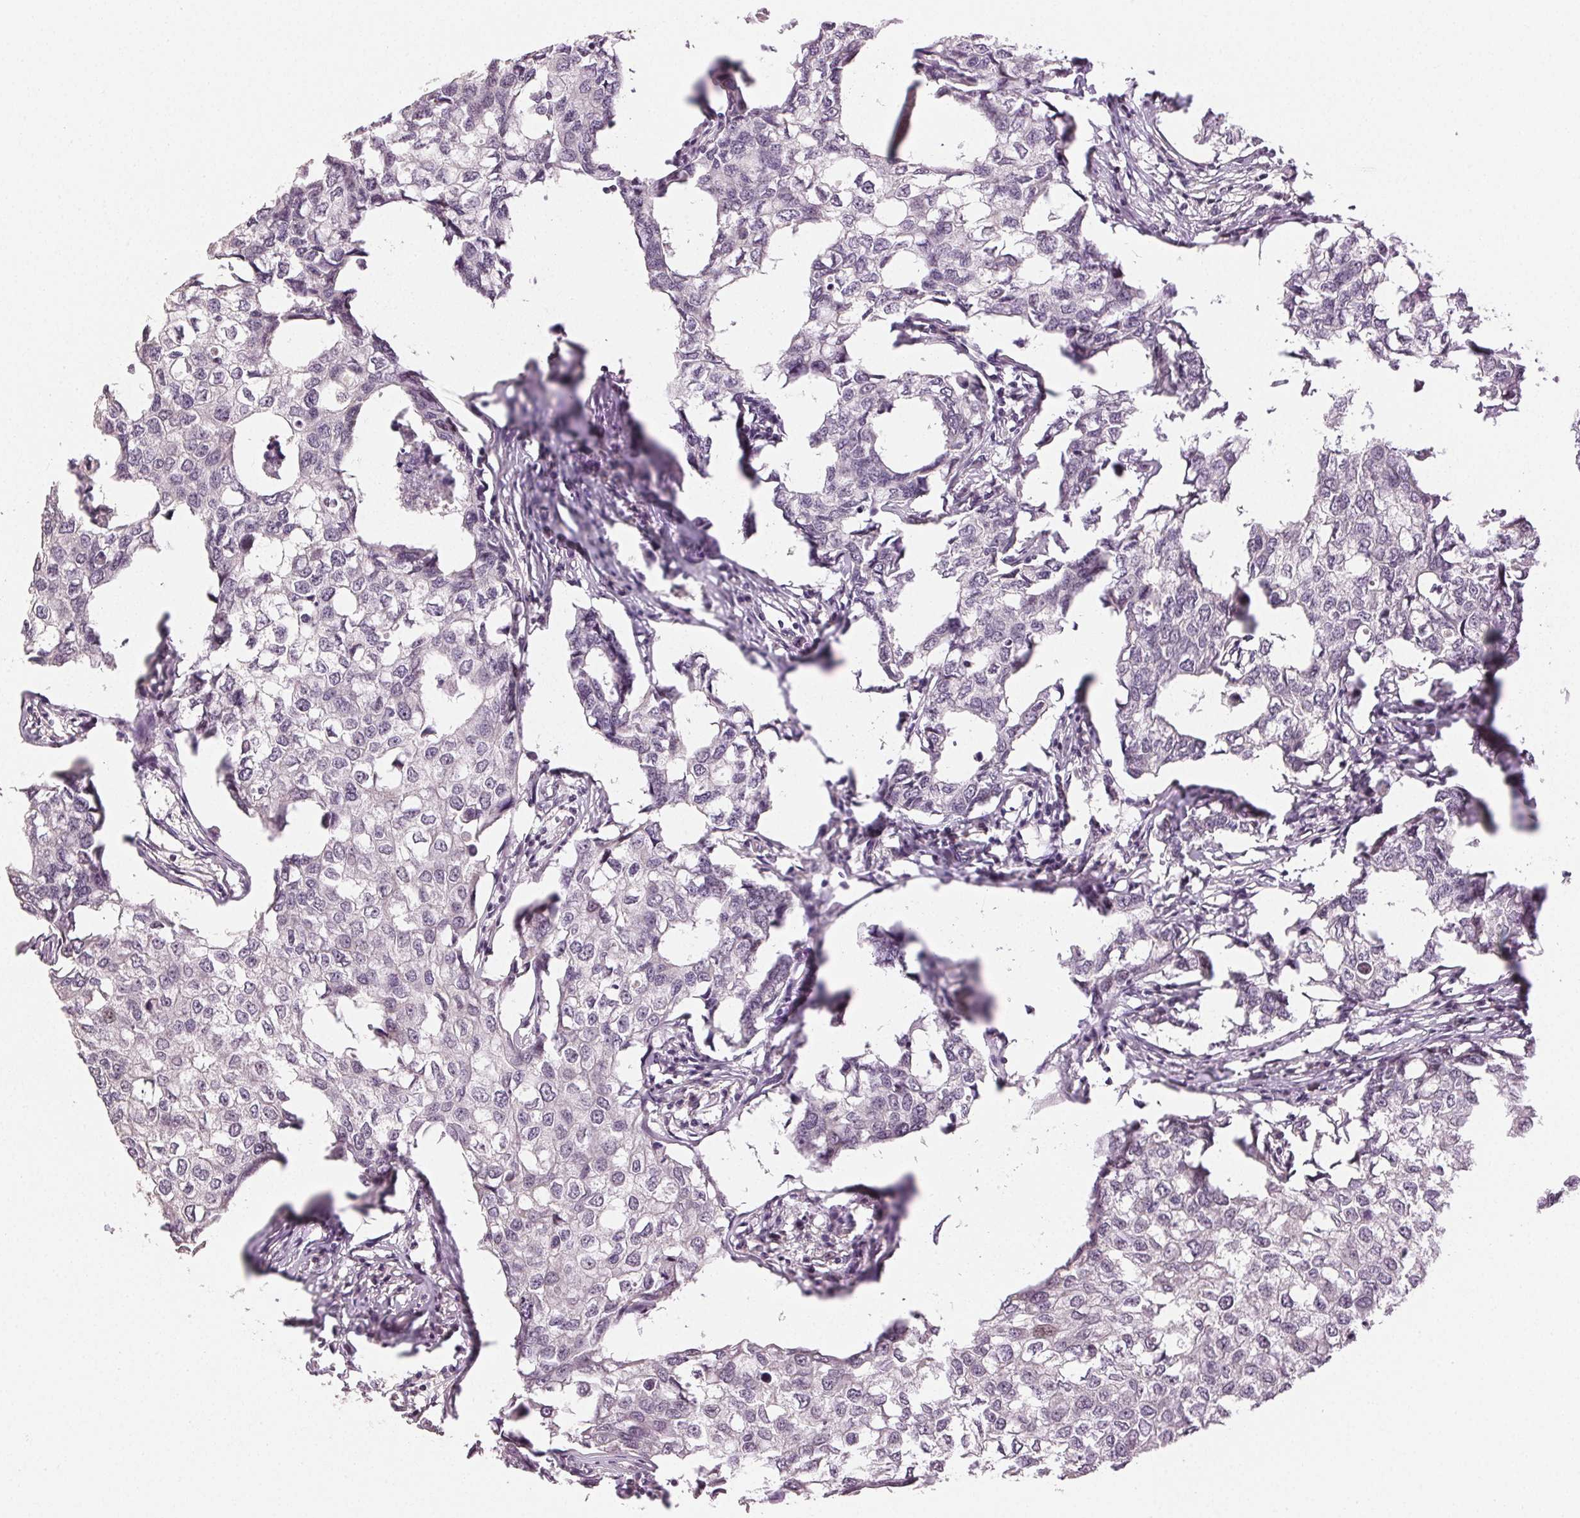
{"staining": {"intensity": "negative", "quantity": "none", "location": "none"}, "tissue": "breast cancer", "cell_type": "Tumor cells", "image_type": "cancer", "snomed": [{"axis": "morphology", "description": "Duct carcinoma"}, {"axis": "topography", "description": "Breast"}], "caption": "DAB (3,3'-diaminobenzidine) immunohistochemical staining of intraductal carcinoma (breast) demonstrates no significant positivity in tumor cells. (DAB (3,3'-diaminobenzidine) immunohistochemistry visualized using brightfield microscopy, high magnification).", "gene": "PLCB1", "patient": {"sex": "female", "age": 27}}